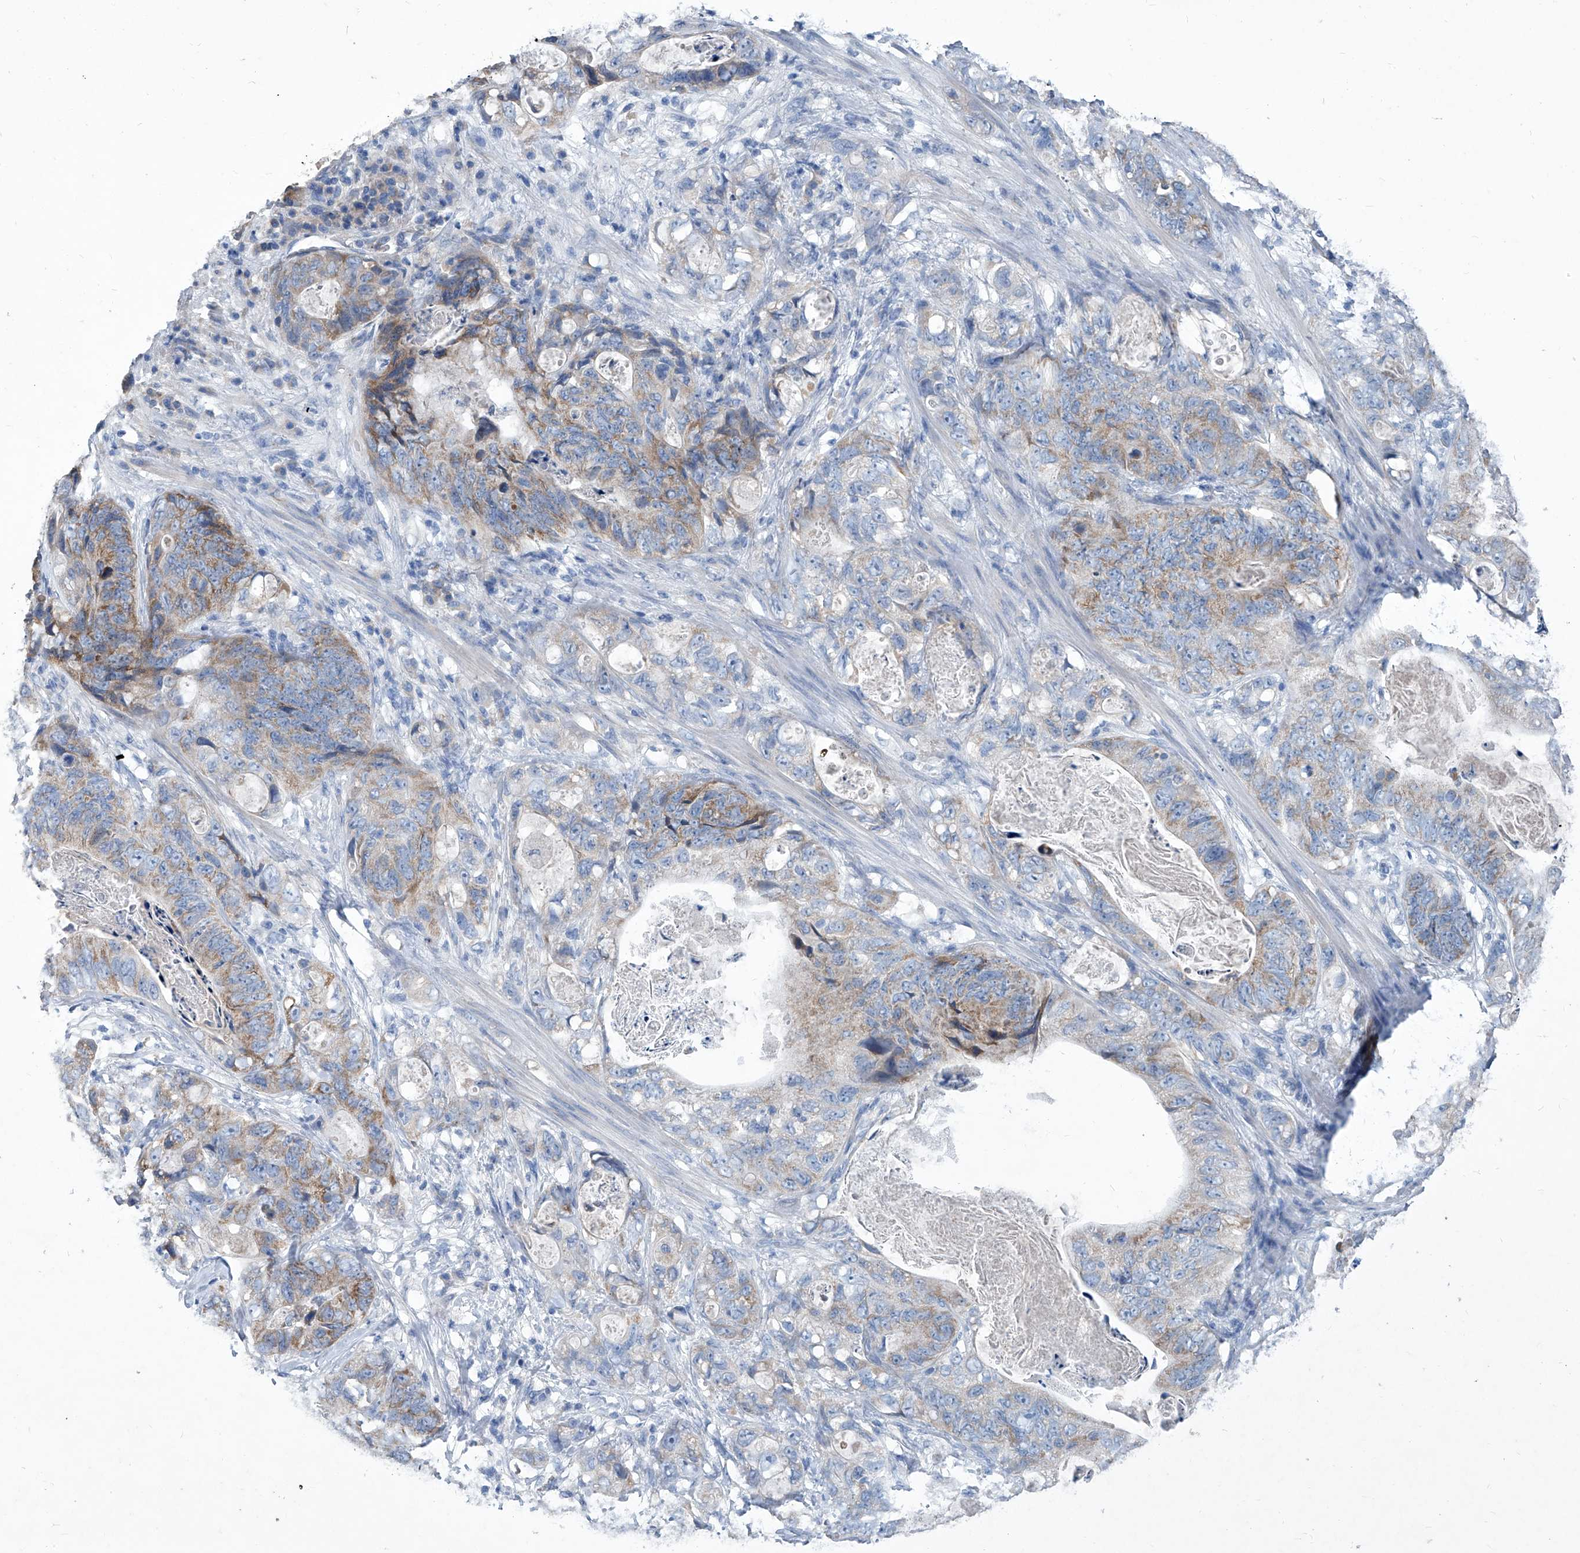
{"staining": {"intensity": "moderate", "quantity": "25%-75%", "location": "cytoplasmic/membranous"}, "tissue": "stomach cancer", "cell_type": "Tumor cells", "image_type": "cancer", "snomed": [{"axis": "morphology", "description": "Normal tissue, NOS"}, {"axis": "morphology", "description": "Adenocarcinoma, NOS"}, {"axis": "topography", "description": "Stomach"}], "caption": "A brown stain labels moderate cytoplasmic/membranous staining of a protein in adenocarcinoma (stomach) tumor cells. The staining was performed using DAB (3,3'-diaminobenzidine), with brown indicating positive protein expression. Nuclei are stained blue with hematoxylin.", "gene": "MTARC1", "patient": {"sex": "female", "age": 89}}